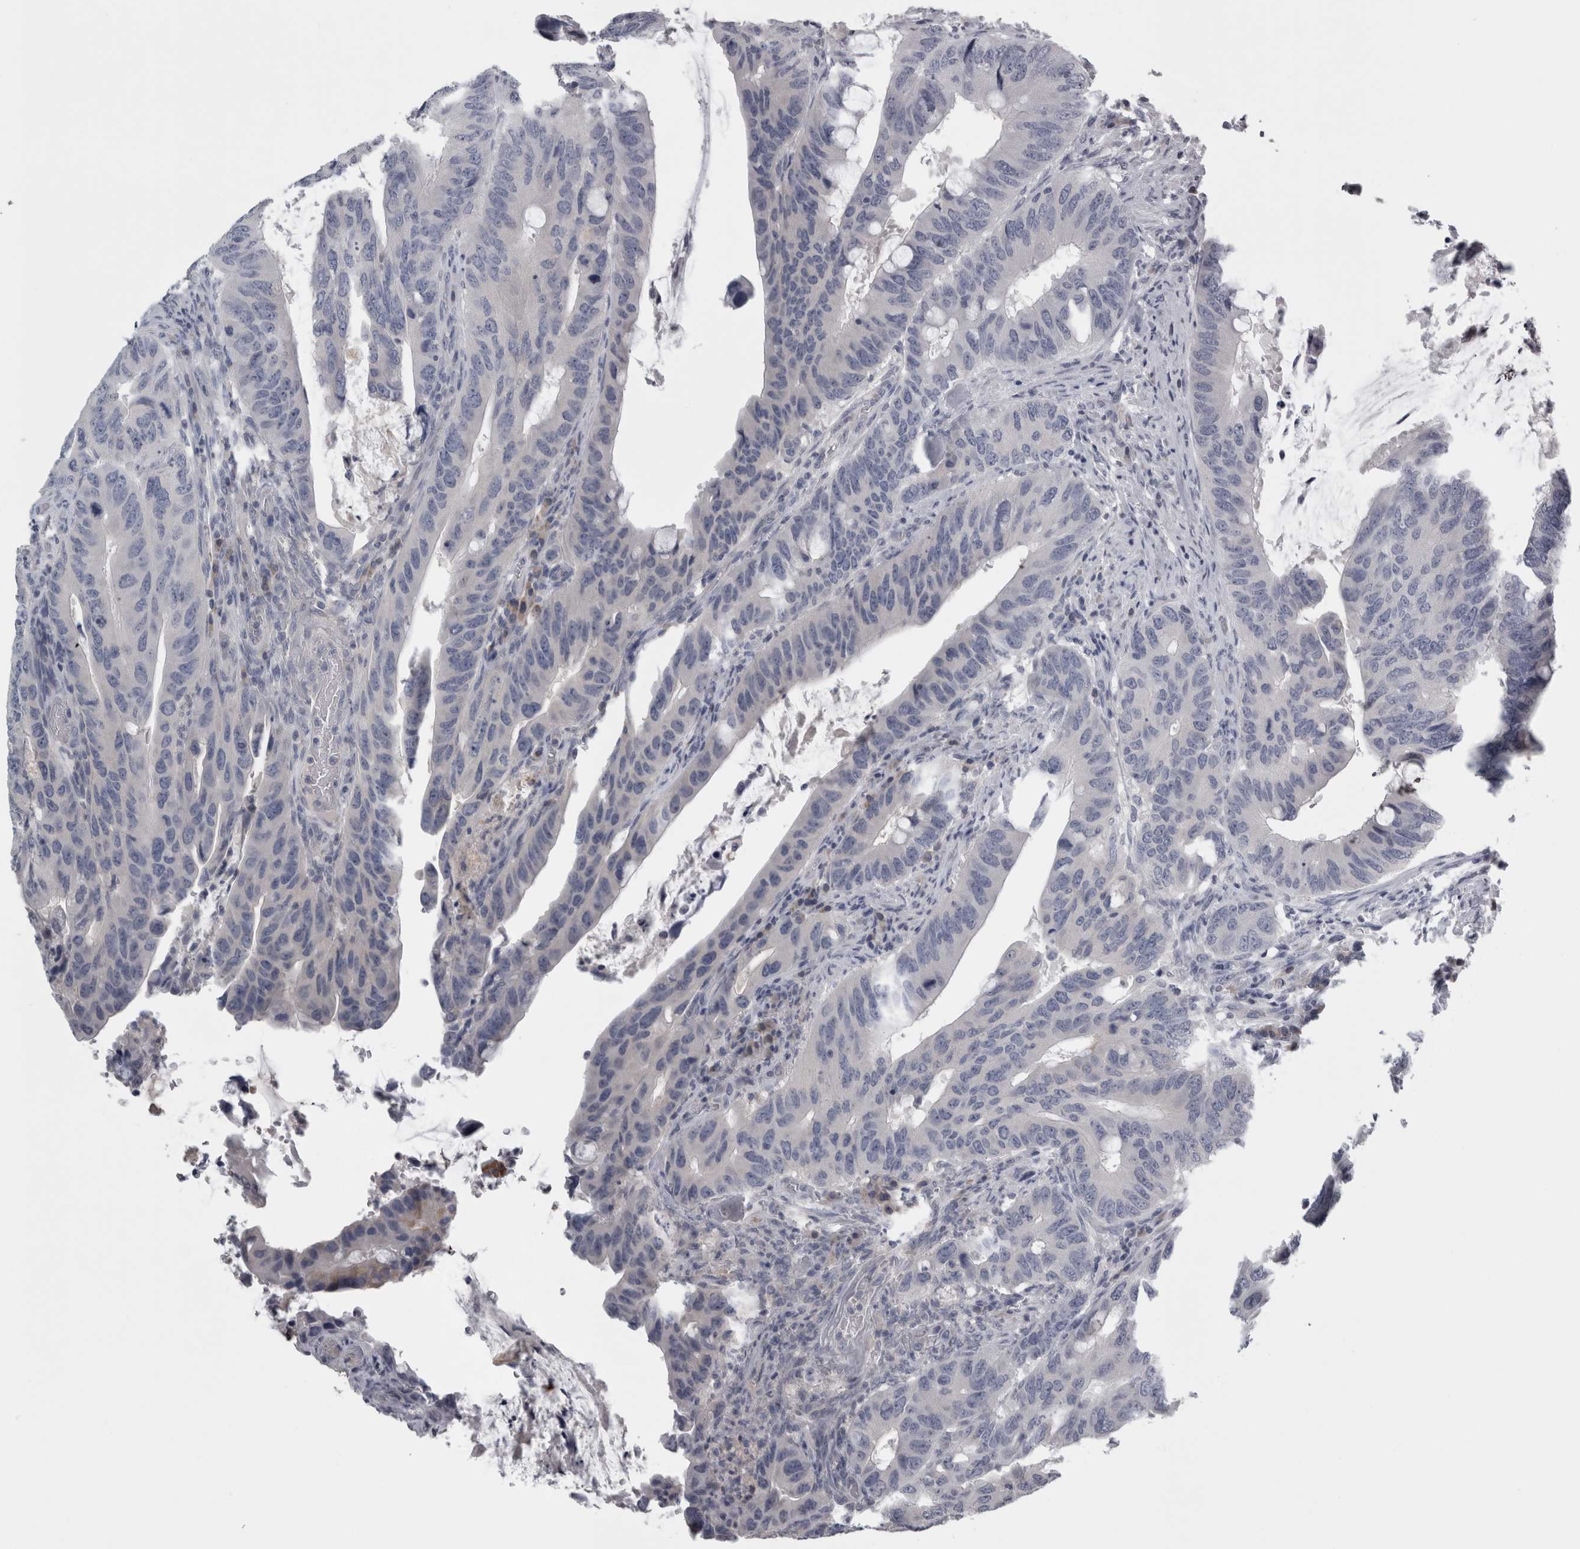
{"staining": {"intensity": "negative", "quantity": "none", "location": "none"}, "tissue": "colorectal cancer", "cell_type": "Tumor cells", "image_type": "cancer", "snomed": [{"axis": "morphology", "description": "Adenocarcinoma, NOS"}, {"axis": "topography", "description": "Colon"}], "caption": "Colorectal cancer (adenocarcinoma) was stained to show a protein in brown. There is no significant expression in tumor cells. (Immunohistochemistry (ihc), brightfield microscopy, high magnification).", "gene": "TCAP", "patient": {"sex": "male", "age": 71}}